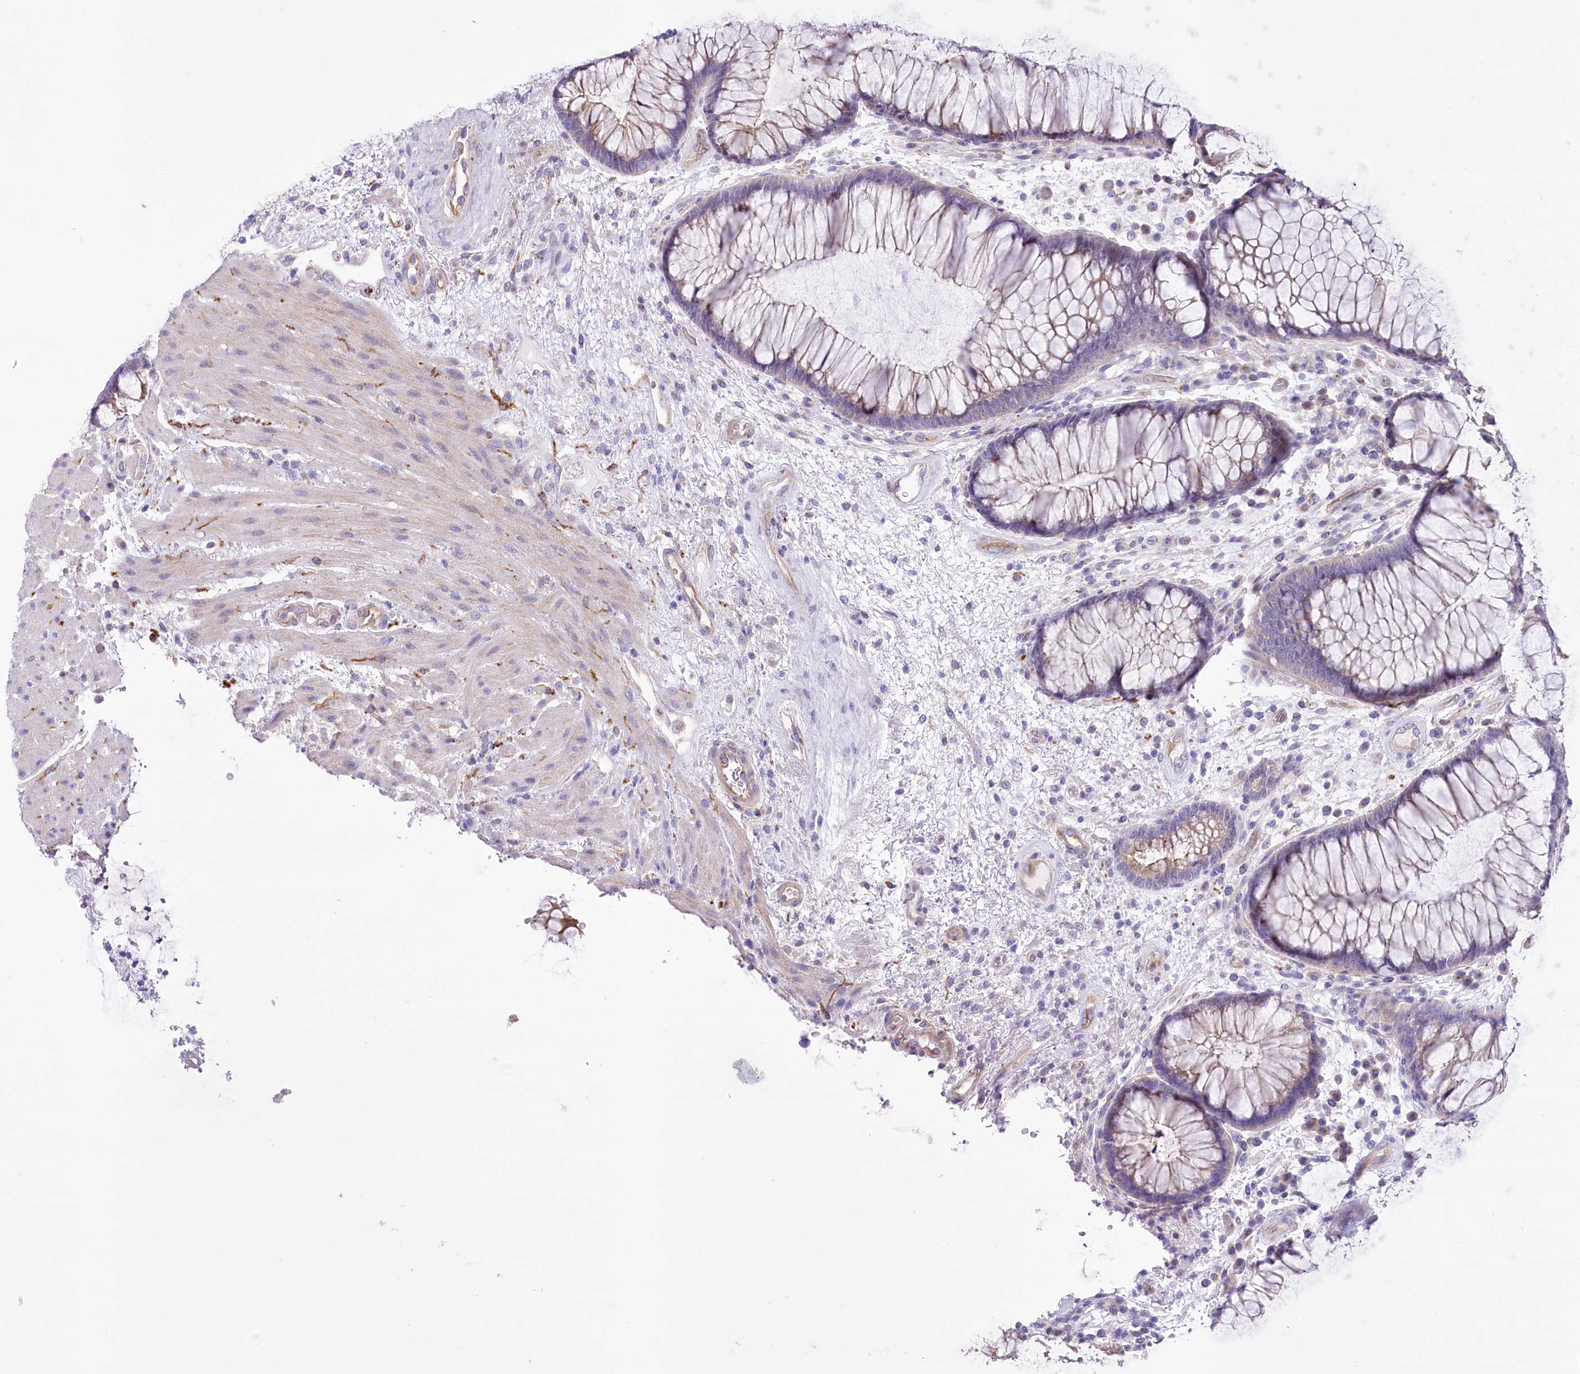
{"staining": {"intensity": "moderate", "quantity": "25%-75%", "location": "cytoplasmic/membranous"}, "tissue": "rectum", "cell_type": "Glandular cells", "image_type": "normal", "snomed": [{"axis": "morphology", "description": "Normal tissue, NOS"}, {"axis": "topography", "description": "Rectum"}], "caption": "Rectum stained with IHC exhibits moderate cytoplasmic/membranous positivity in approximately 25%-75% of glandular cells. (Brightfield microscopy of DAB IHC at high magnification).", "gene": "LRRC34", "patient": {"sex": "male", "age": 51}}